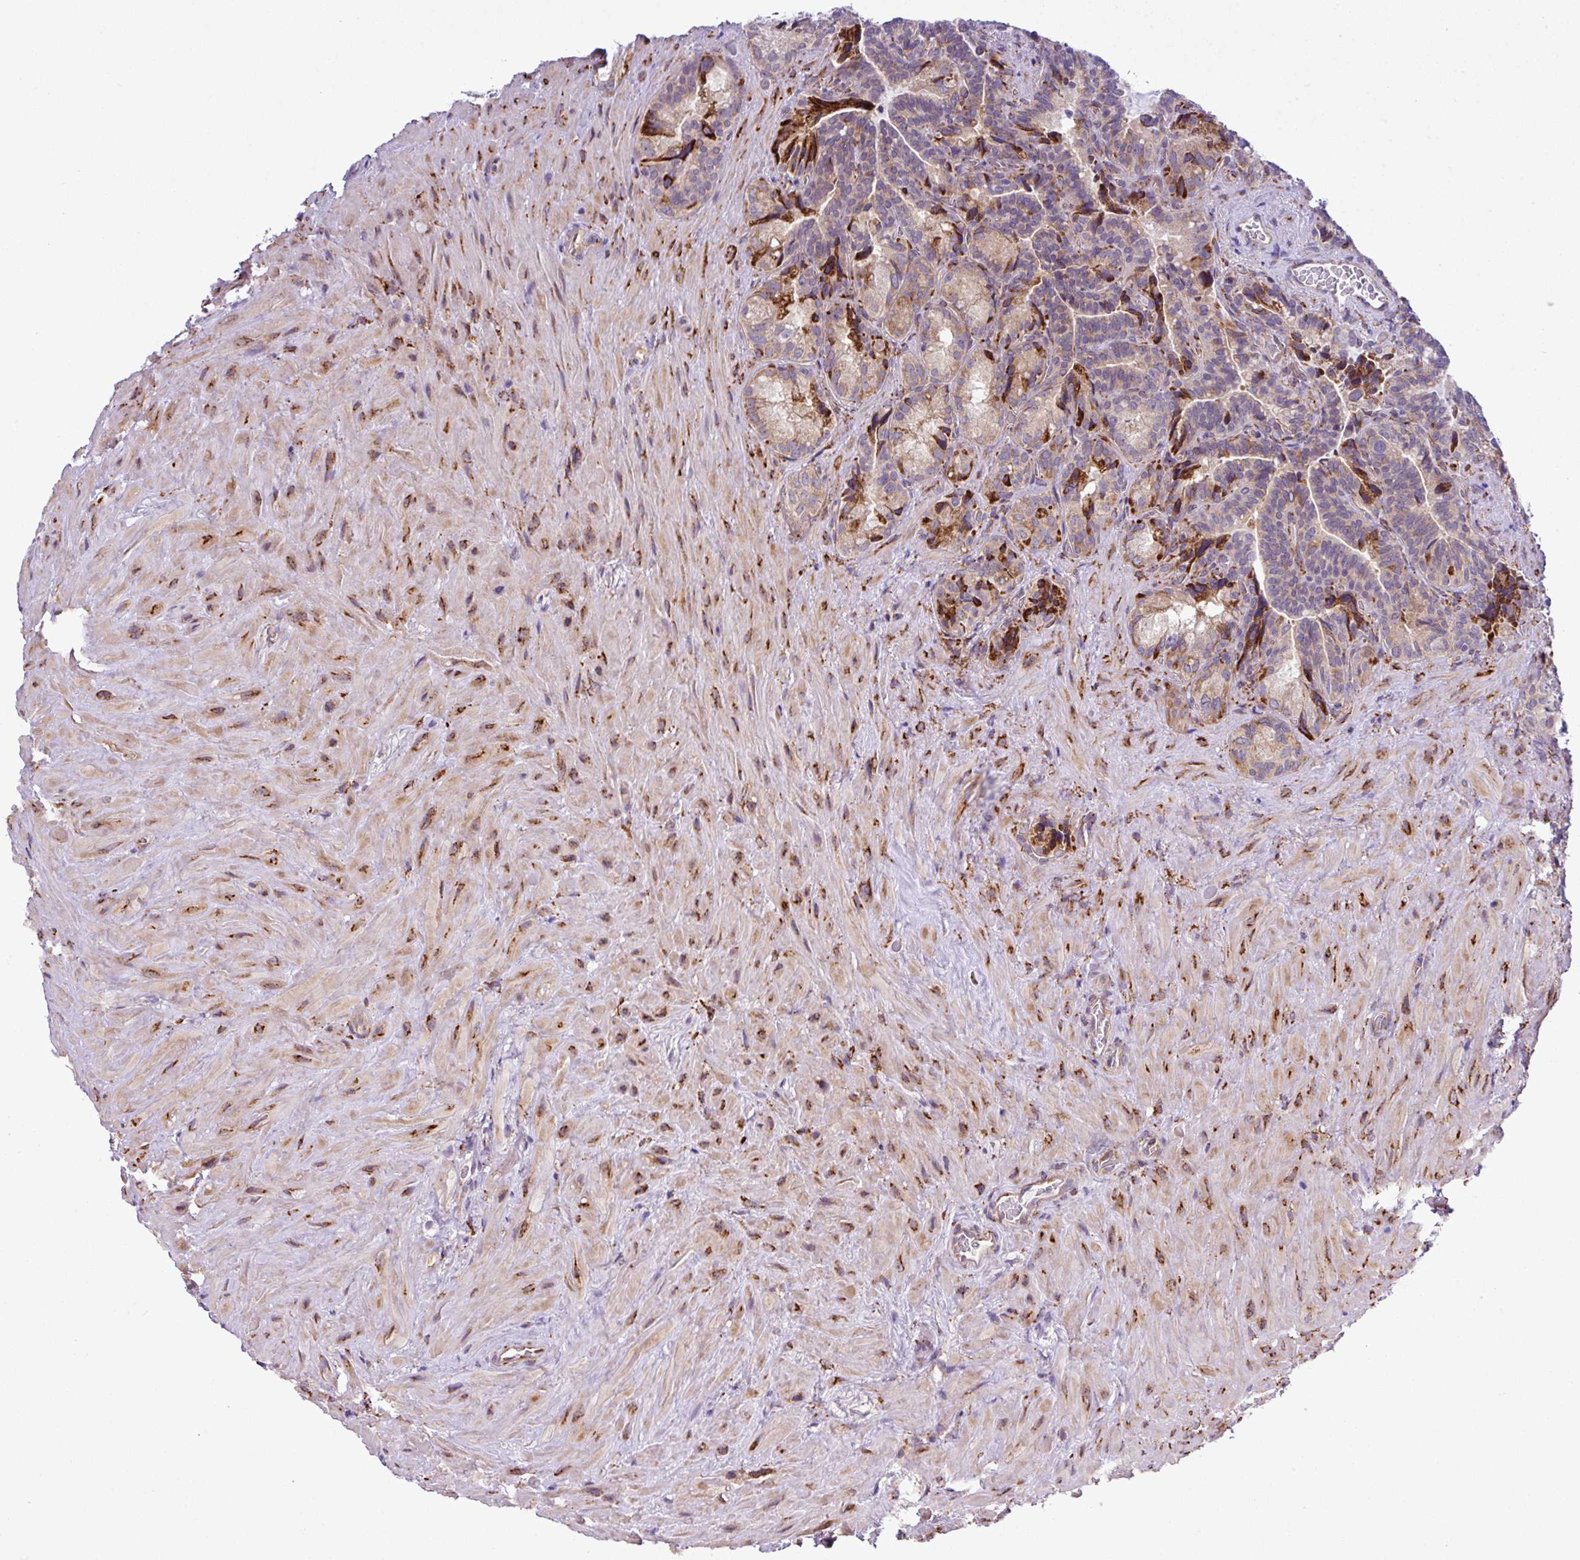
{"staining": {"intensity": "strong", "quantity": "<25%", "location": "cytoplasmic/membranous"}, "tissue": "seminal vesicle", "cell_type": "Glandular cells", "image_type": "normal", "snomed": [{"axis": "morphology", "description": "Normal tissue, NOS"}, {"axis": "topography", "description": "Seminal veicle"}], "caption": "Immunohistochemical staining of unremarkable seminal vesicle reveals strong cytoplasmic/membranous protein positivity in approximately <25% of glandular cells. (DAB IHC, brown staining for protein, blue staining for nuclei).", "gene": "CFAP97", "patient": {"sex": "male", "age": 68}}